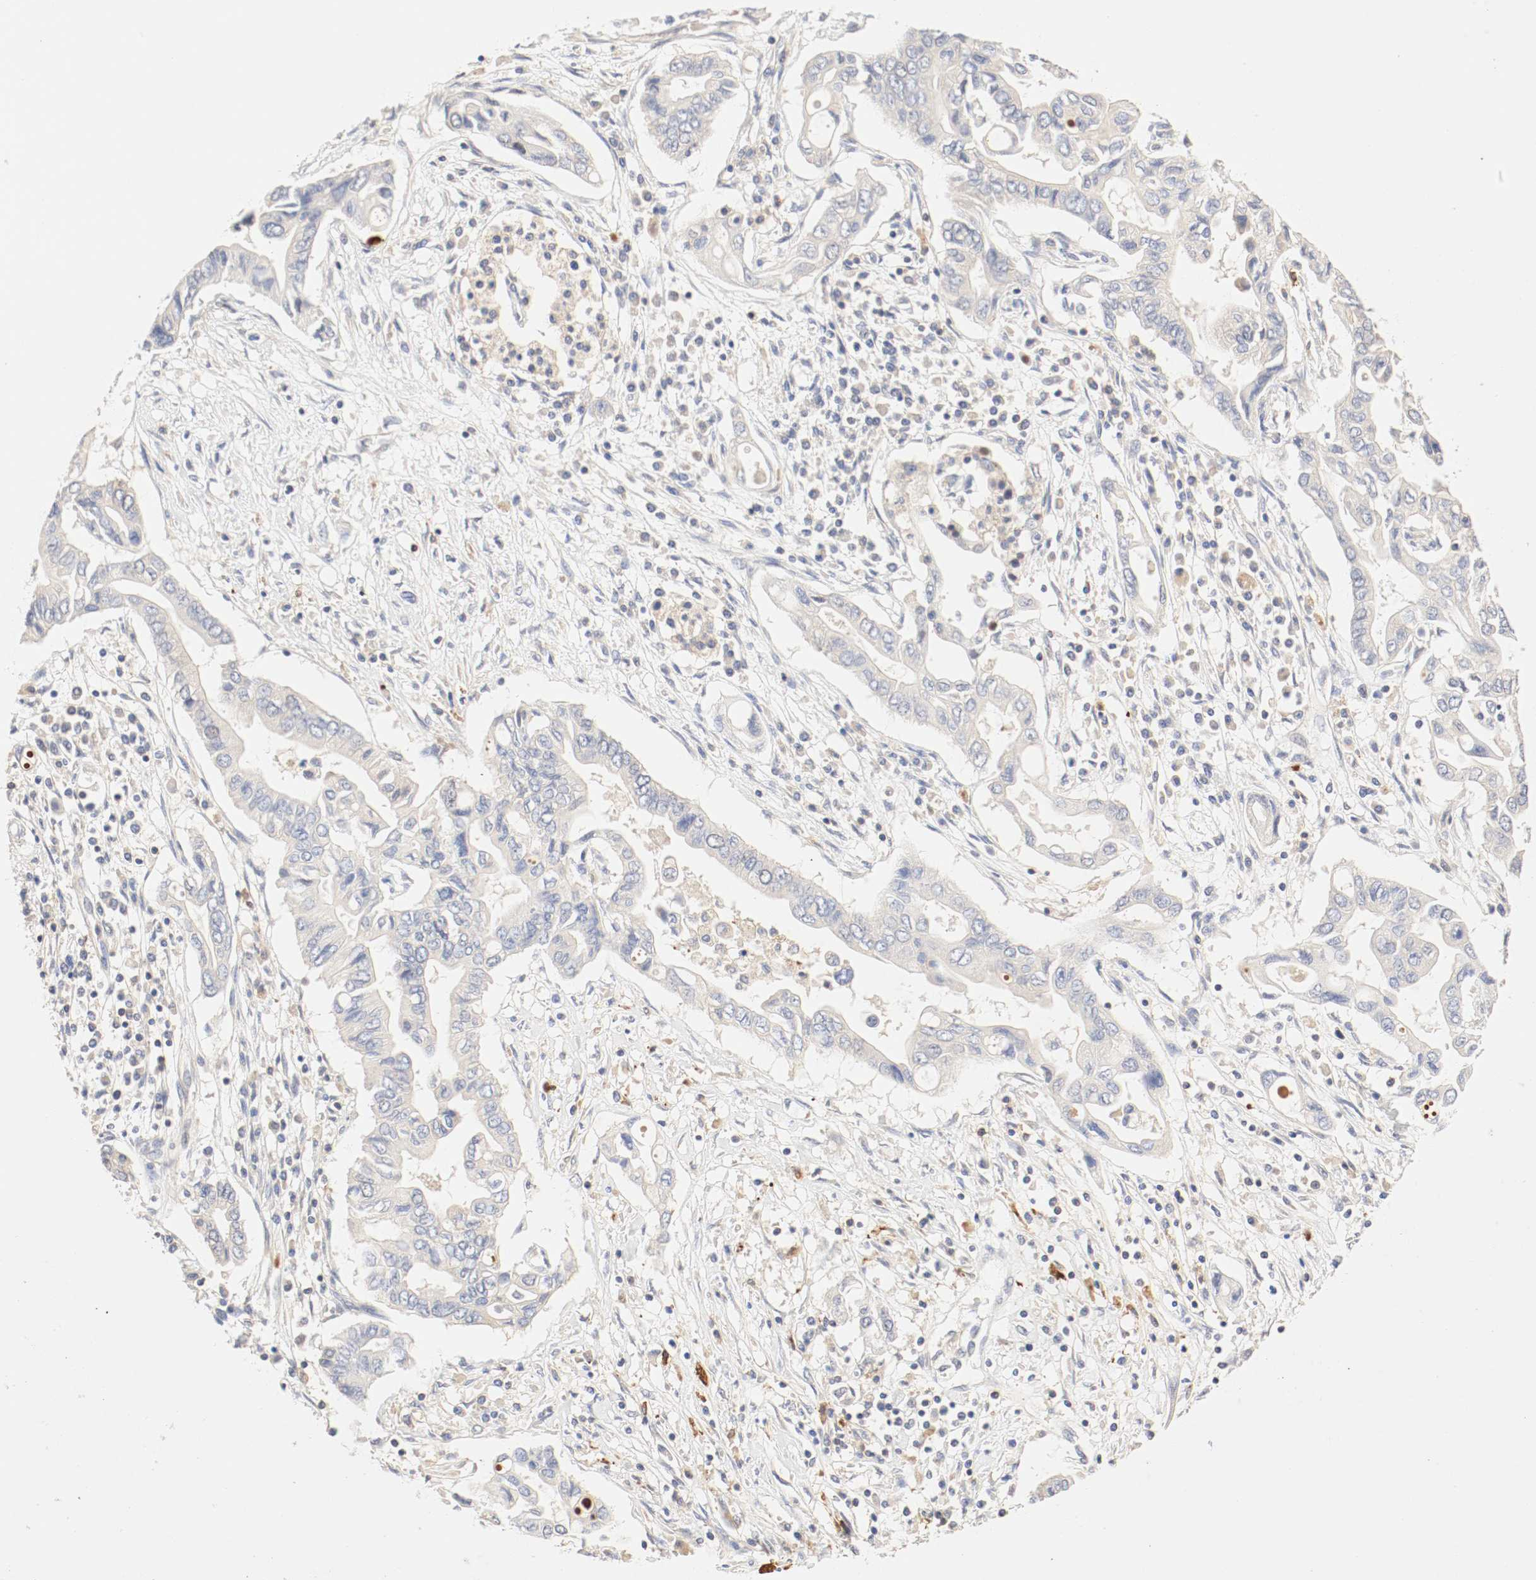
{"staining": {"intensity": "weak", "quantity": "25%-75%", "location": "cytoplasmic/membranous"}, "tissue": "pancreatic cancer", "cell_type": "Tumor cells", "image_type": "cancer", "snomed": [{"axis": "morphology", "description": "Adenocarcinoma, NOS"}, {"axis": "topography", "description": "Pancreas"}], "caption": "Immunohistochemical staining of human pancreatic cancer (adenocarcinoma) demonstrates low levels of weak cytoplasmic/membranous expression in approximately 25%-75% of tumor cells.", "gene": "GIT1", "patient": {"sex": "female", "age": 57}}